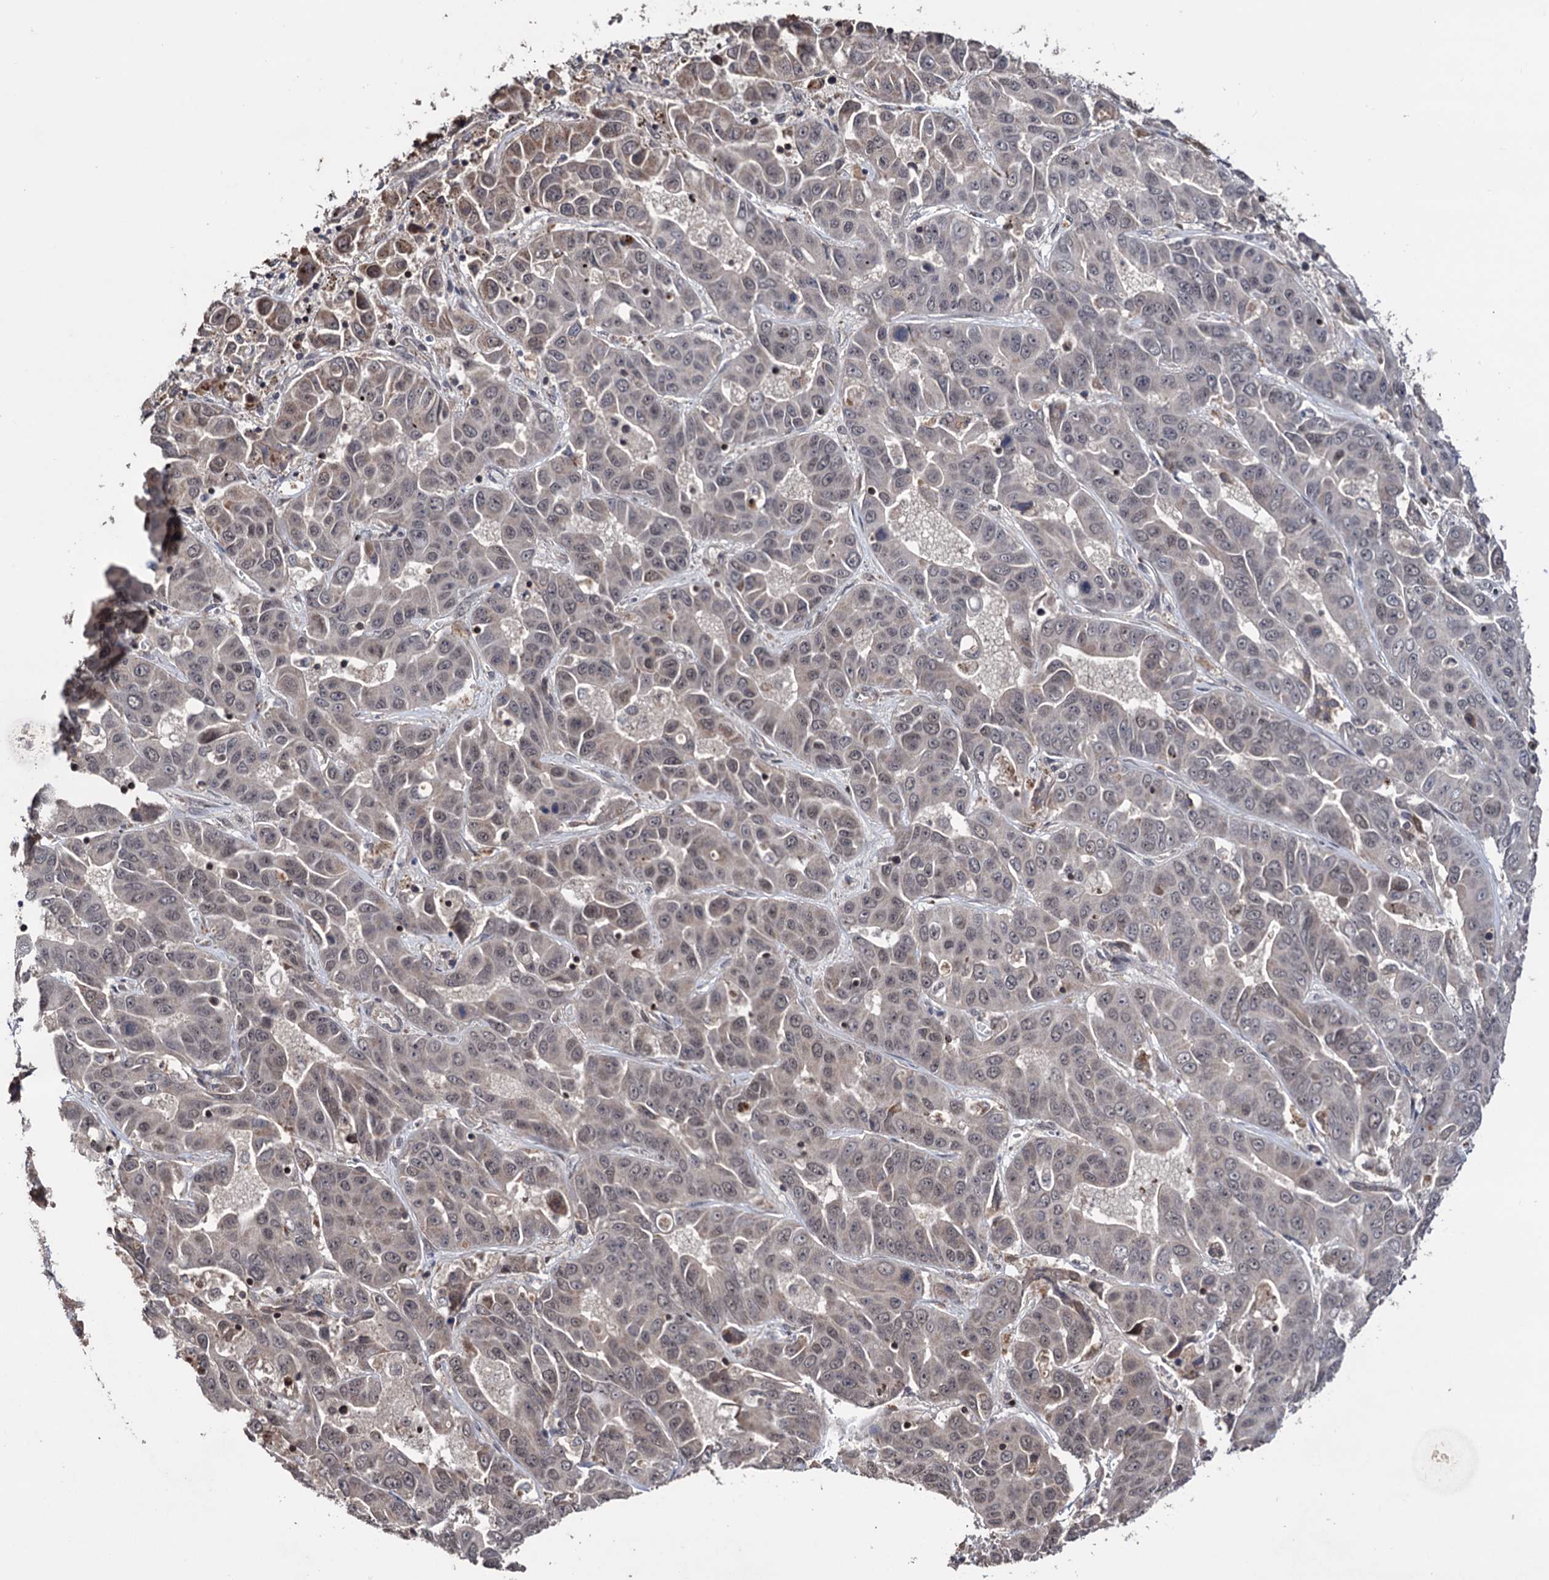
{"staining": {"intensity": "weak", "quantity": "<25%", "location": "cytoplasmic/membranous"}, "tissue": "liver cancer", "cell_type": "Tumor cells", "image_type": "cancer", "snomed": [{"axis": "morphology", "description": "Cholangiocarcinoma"}, {"axis": "topography", "description": "Liver"}], "caption": "Immunohistochemical staining of liver cholangiocarcinoma demonstrates no significant expression in tumor cells.", "gene": "KLF5", "patient": {"sex": "female", "age": 52}}